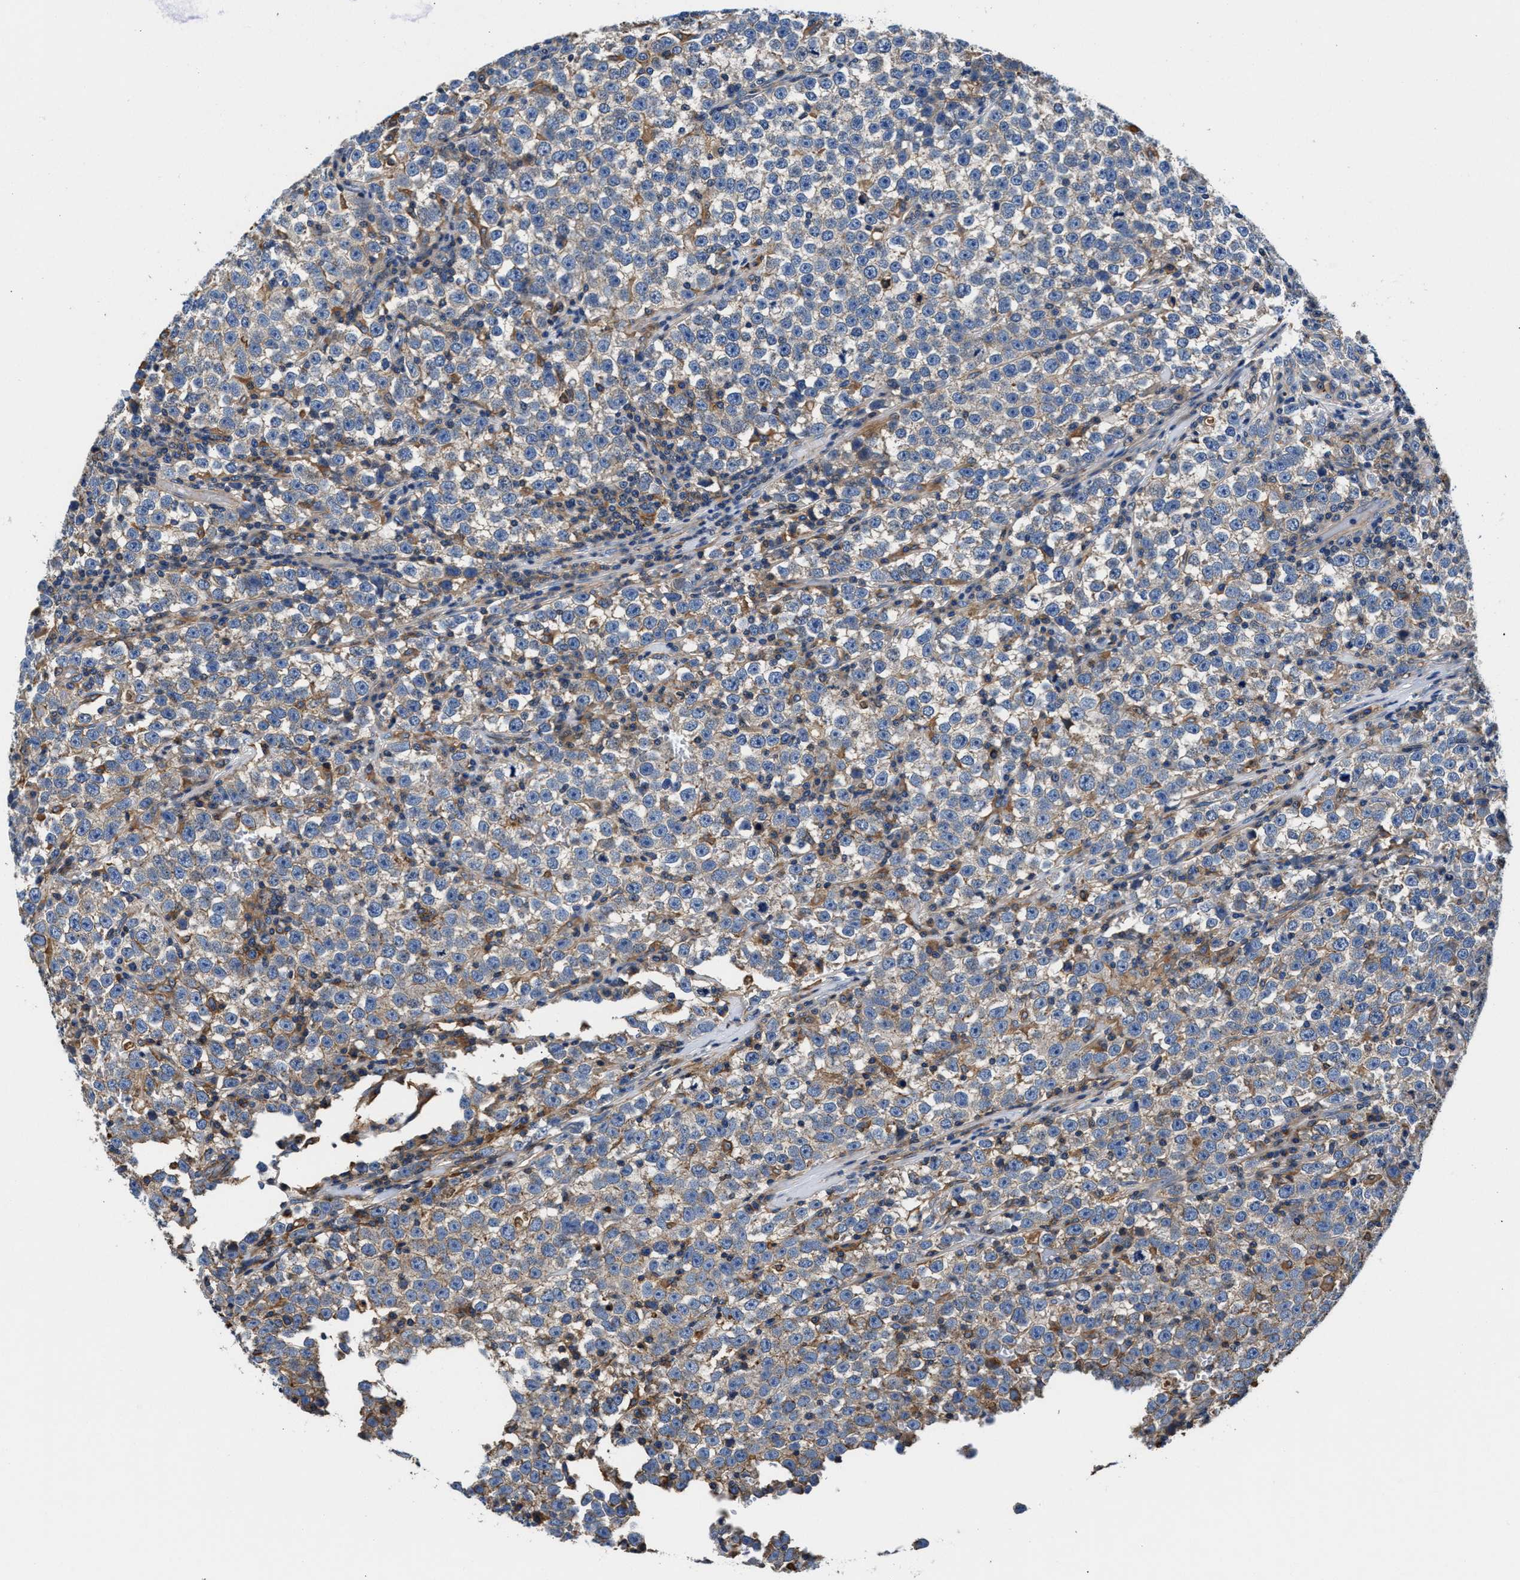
{"staining": {"intensity": "negative", "quantity": "none", "location": "none"}, "tissue": "testis cancer", "cell_type": "Tumor cells", "image_type": "cancer", "snomed": [{"axis": "morphology", "description": "Seminoma, NOS"}, {"axis": "topography", "description": "Testis"}], "caption": "This is an immunohistochemistry (IHC) photomicrograph of testis cancer. There is no expression in tumor cells.", "gene": "PPP1R9B", "patient": {"sex": "male", "age": 43}}